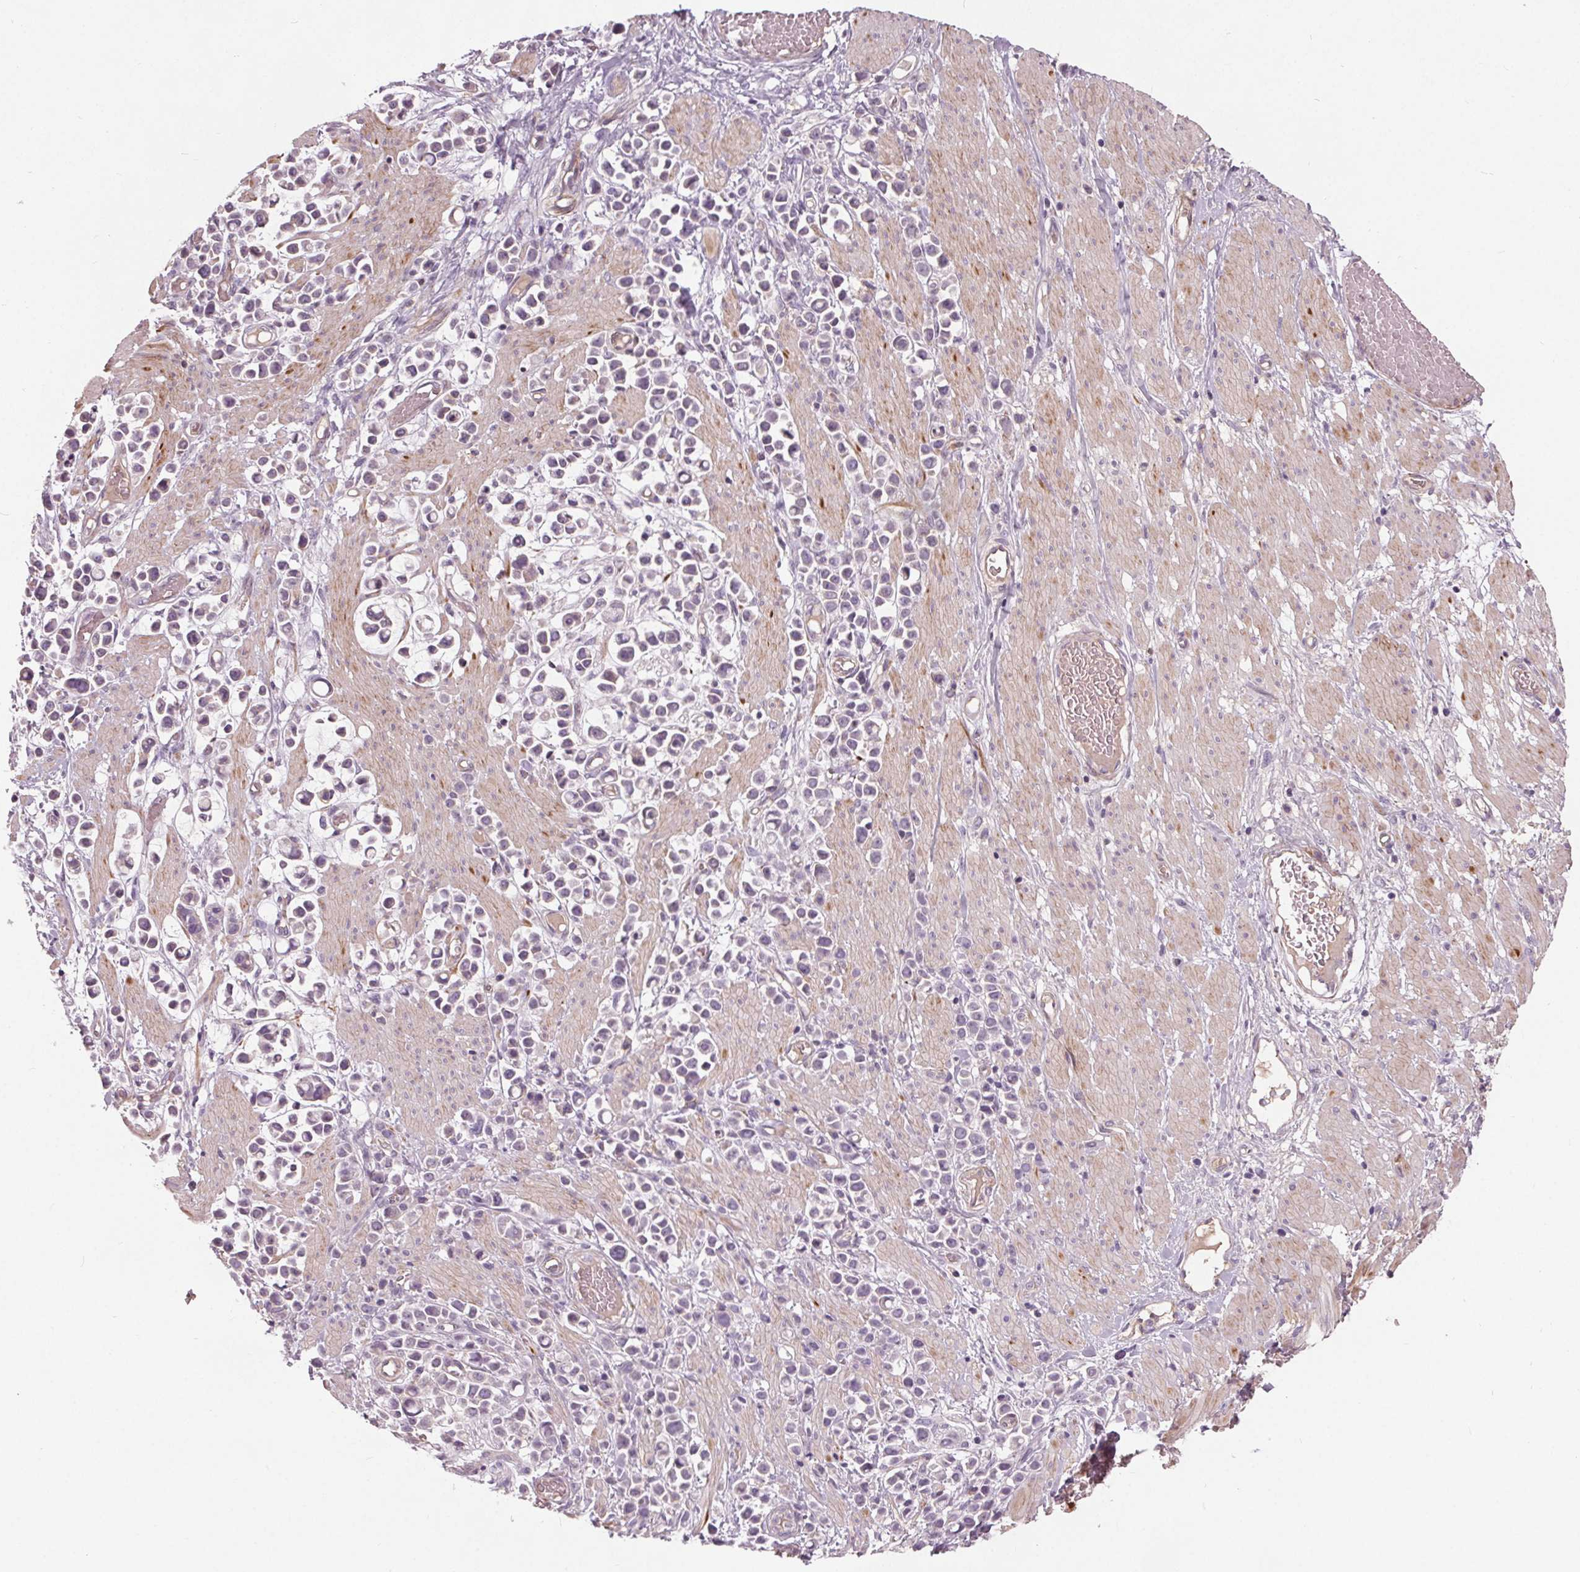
{"staining": {"intensity": "negative", "quantity": "none", "location": "none"}, "tissue": "stomach cancer", "cell_type": "Tumor cells", "image_type": "cancer", "snomed": [{"axis": "morphology", "description": "Adenocarcinoma, NOS"}, {"axis": "topography", "description": "Stomach"}], "caption": "High power microscopy micrograph of an IHC micrograph of adenocarcinoma (stomach), revealing no significant positivity in tumor cells. (Immunohistochemistry (ihc), brightfield microscopy, high magnification).", "gene": "PDGFD", "patient": {"sex": "male", "age": 82}}